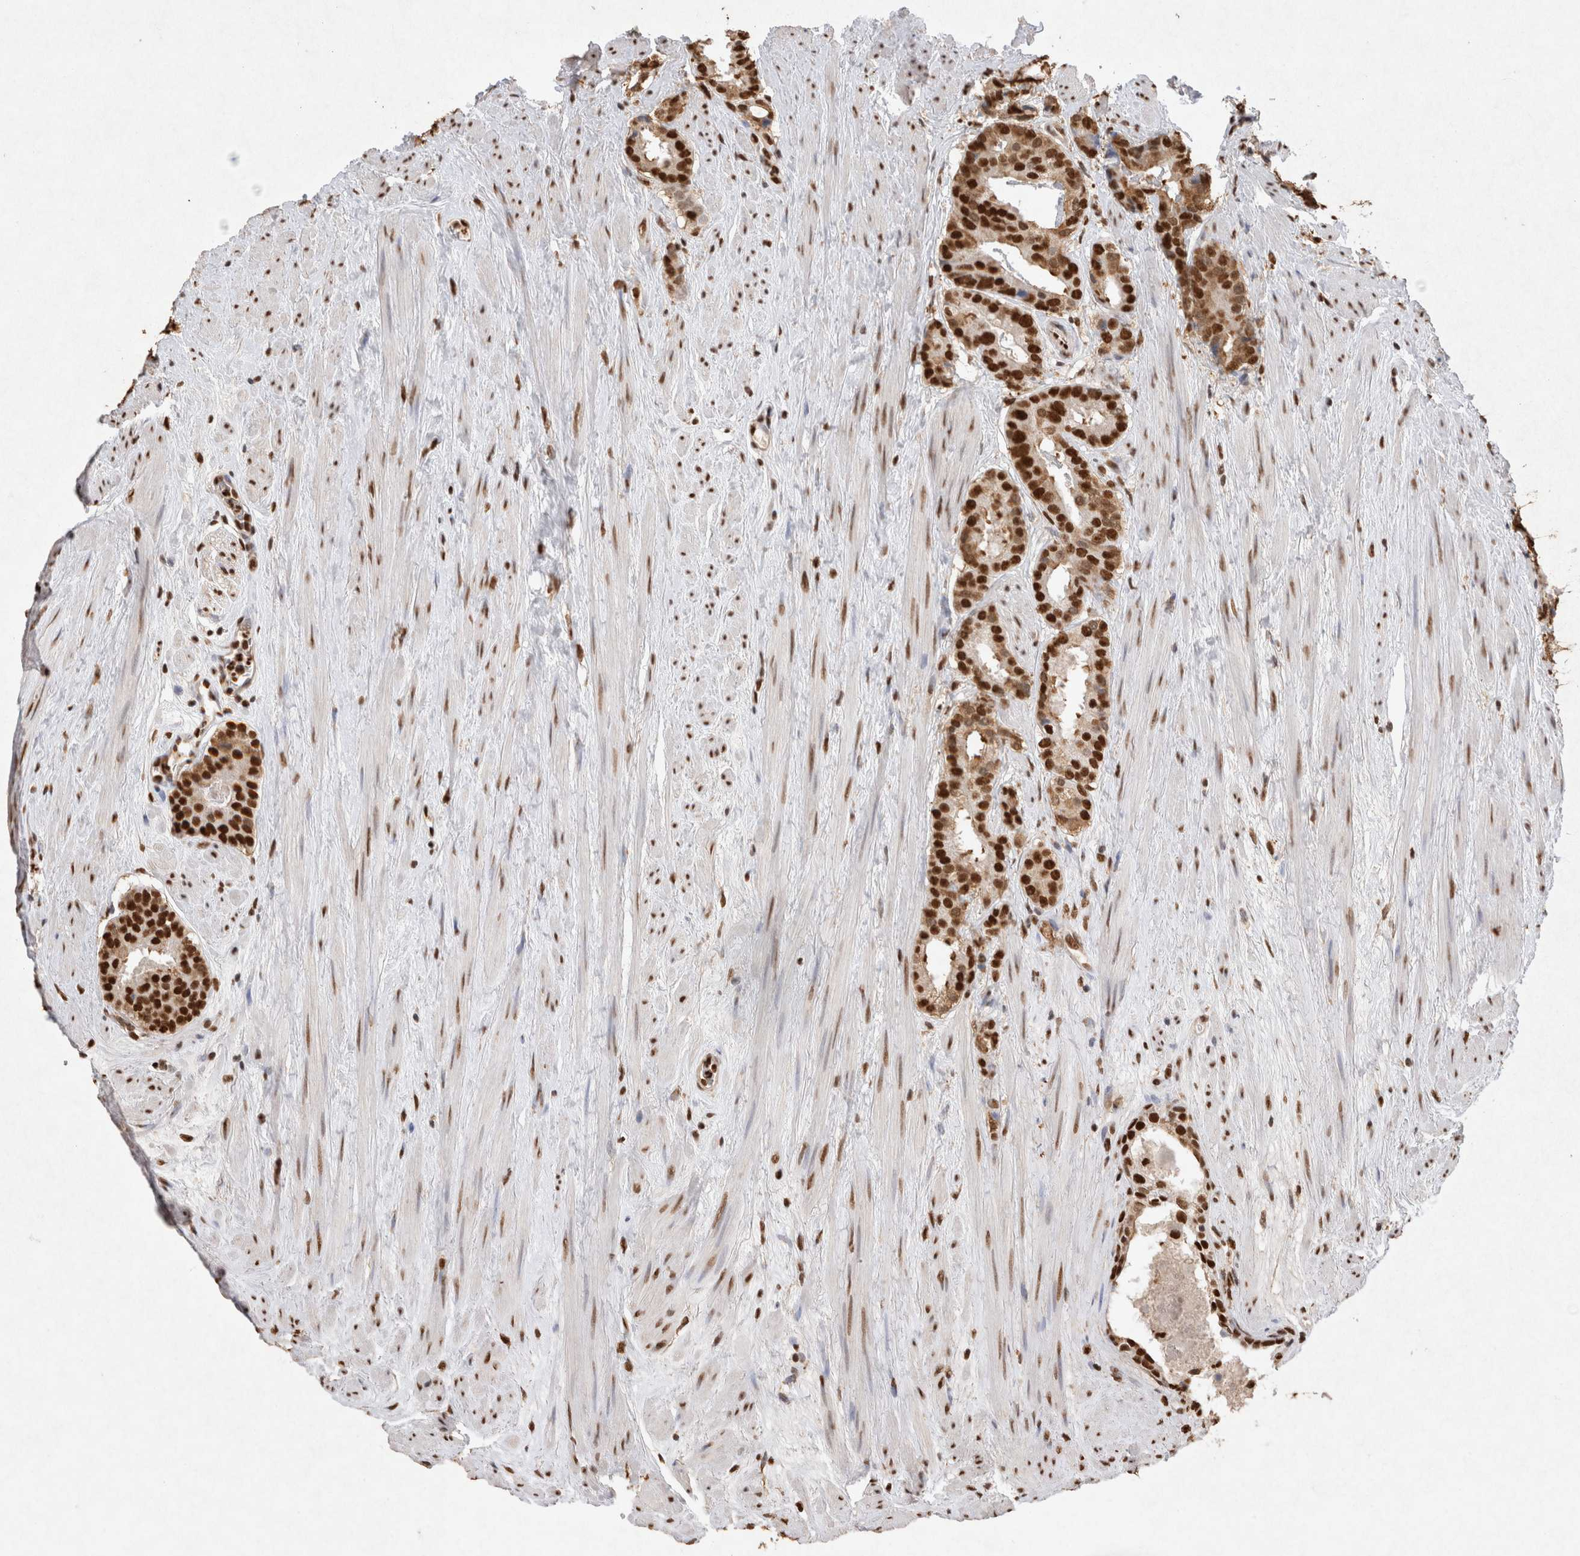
{"staining": {"intensity": "strong", "quantity": ">75%", "location": "cytoplasmic/membranous,nuclear"}, "tissue": "prostate cancer", "cell_type": "Tumor cells", "image_type": "cancer", "snomed": [{"axis": "morphology", "description": "Adenocarcinoma, Low grade"}, {"axis": "topography", "description": "Prostate"}], "caption": "This is a histology image of IHC staining of prostate cancer (adenocarcinoma (low-grade)), which shows strong positivity in the cytoplasmic/membranous and nuclear of tumor cells.", "gene": "HDGF", "patient": {"sex": "male", "age": 69}}